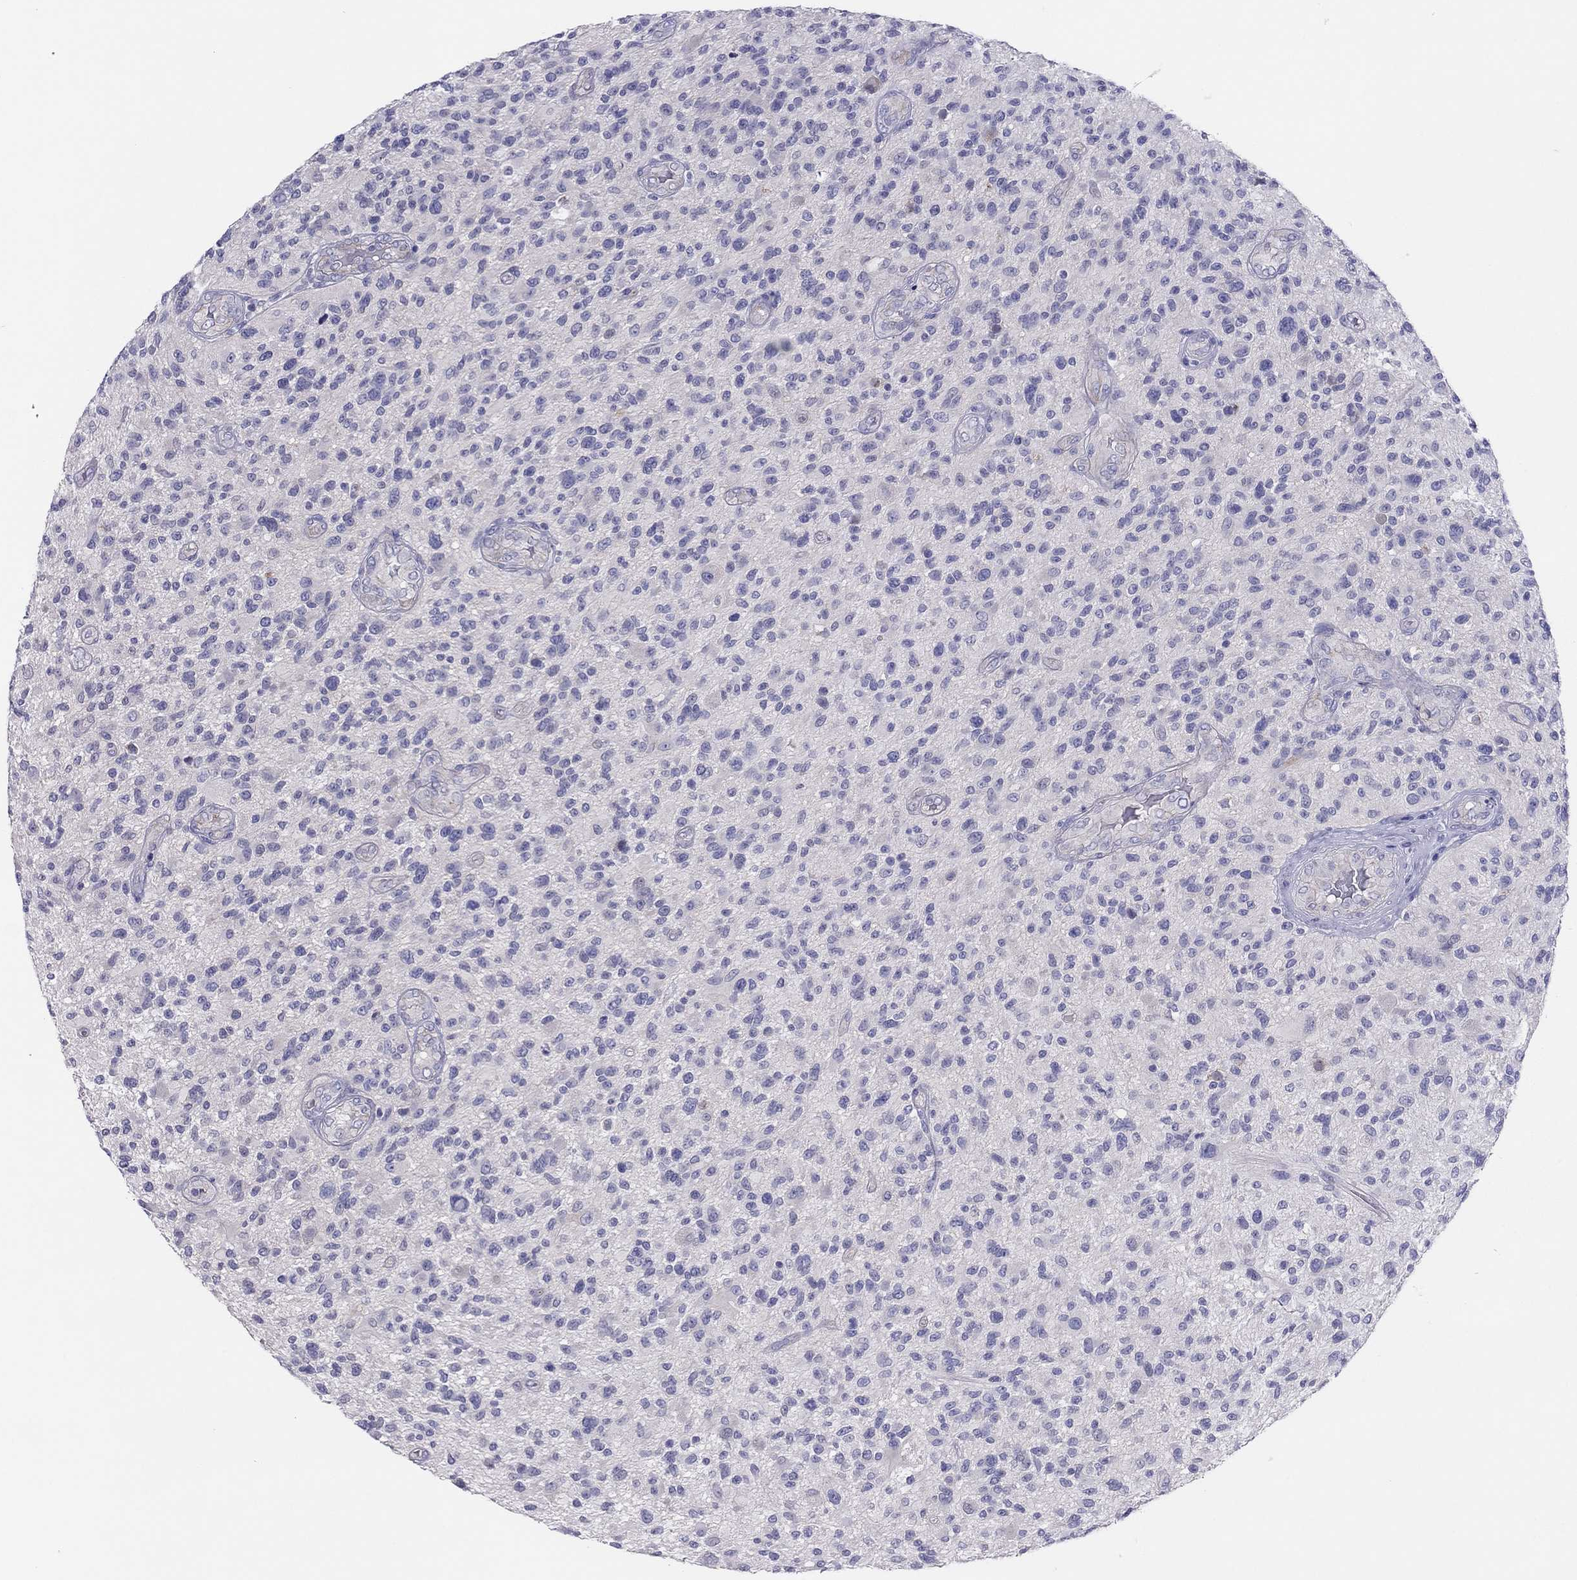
{"staining": {"intensity": "negative", "quantity": "none", "location": "none"}, "tissue": "glioma", "cell_type": "Tumor cells", "image_type": "cancer", "snomed": [{"axis": "morphology", "description": "Glioma, malignant, High grade"}, {"axis": "topography", "description": "Brain"}], "caption": "High magnification brightfield microscopy of glioma stained with DAB (3,3'-diaminobenzidine) (brown) and counterstained with hematoxylin (blue): tumor cells show no significant positivity. (DAB (3,3'-diaminobenzidine) immunohistochemistry with hematoxylin counter stain).", "gene": "MGAT4C", "patient": {"sex": "male", "age": 47}}